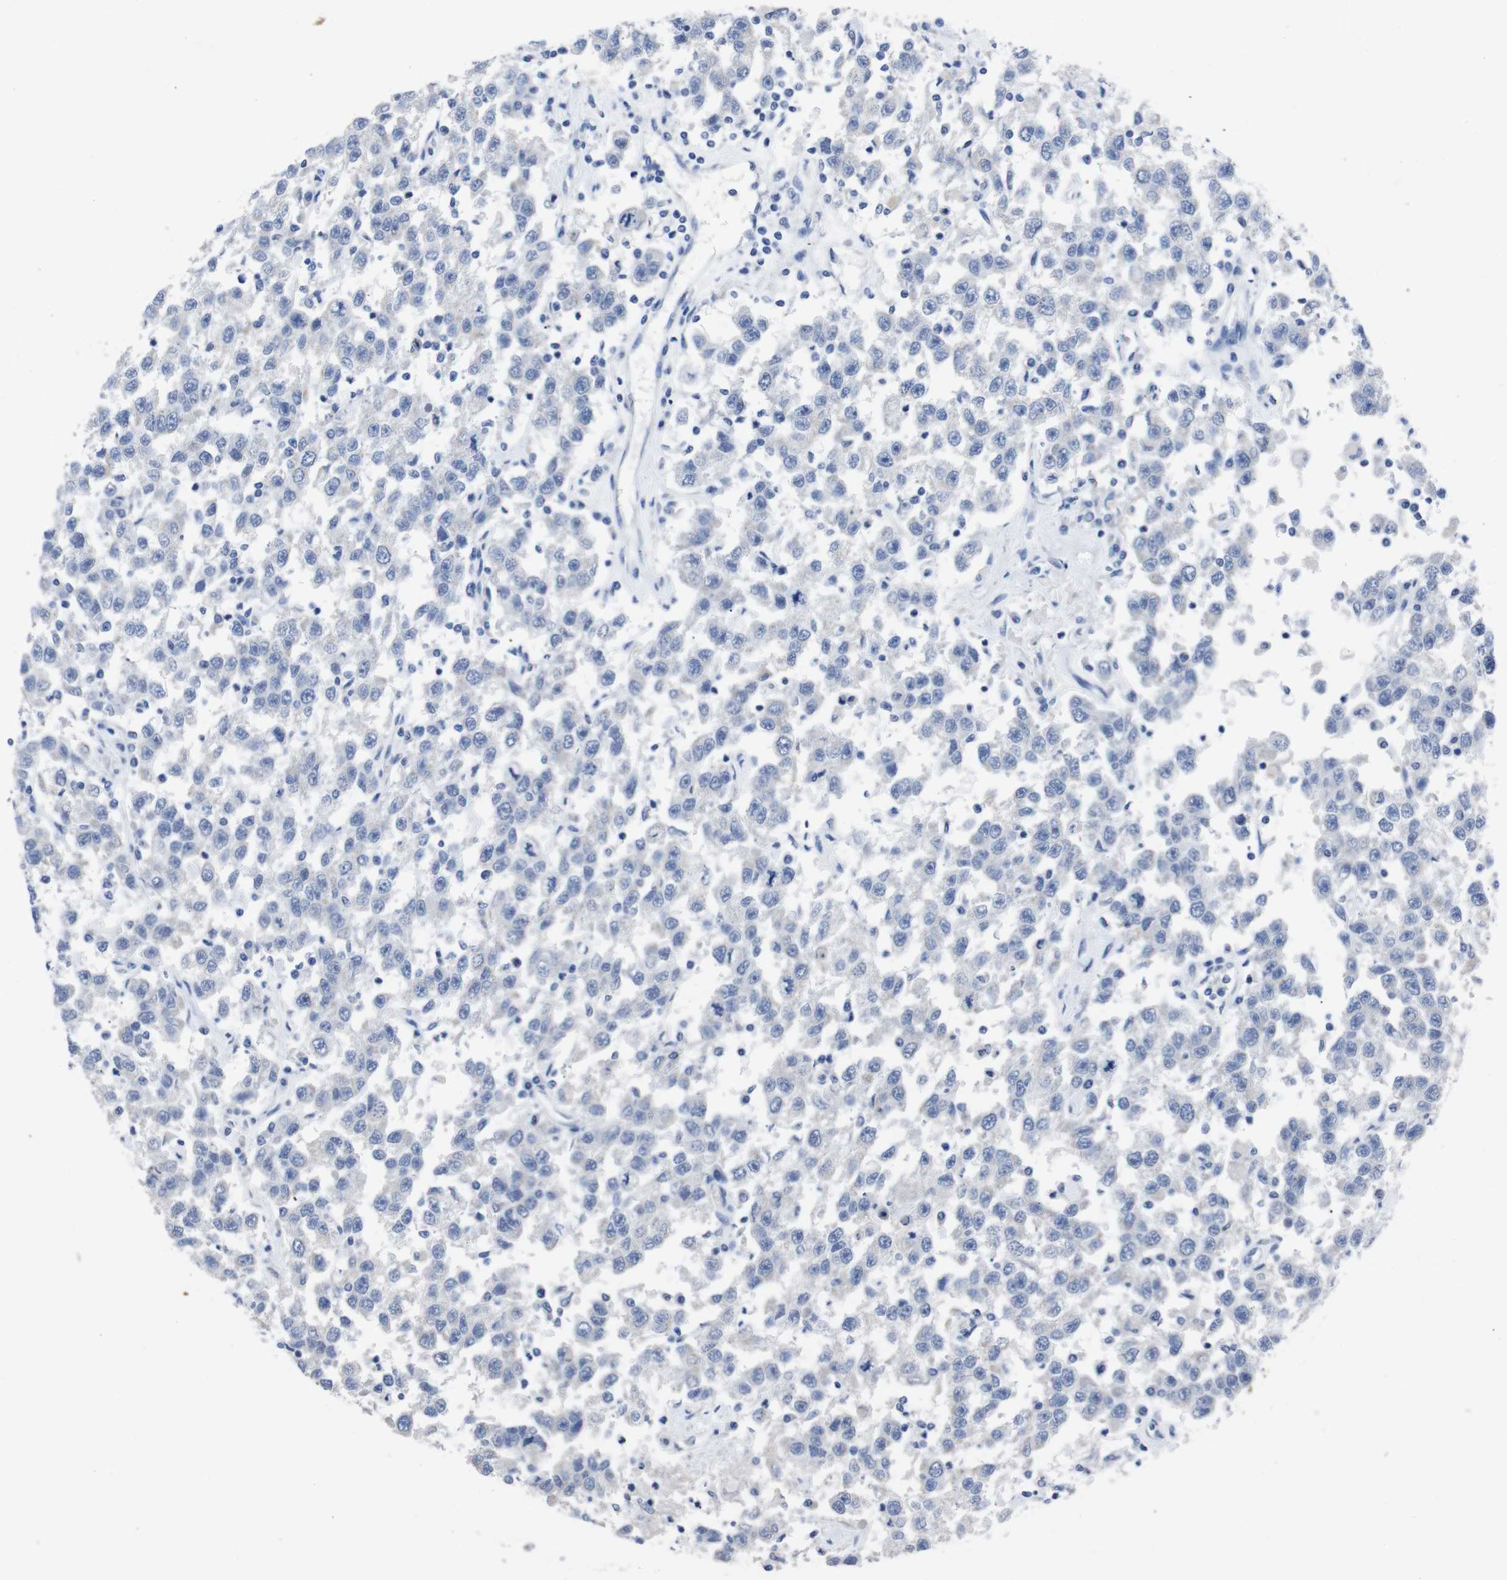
{"staining": {"intensity": "negative", "quantity": "none", "location": "none"}, "tissue": "testis cancer", "cell_type": "Tumor cells", "image_type": "cancer", "snomed": [{"axis": "morphology", "description": "Seminoma, NOS"}, {"axis": "topography", "description": "Testis"}], "caption": "Tumor cells show no significant positivity in testis cancer (seminoma).", "gene": "GJB2", "patient": {"sex": "male", "age": 41}}